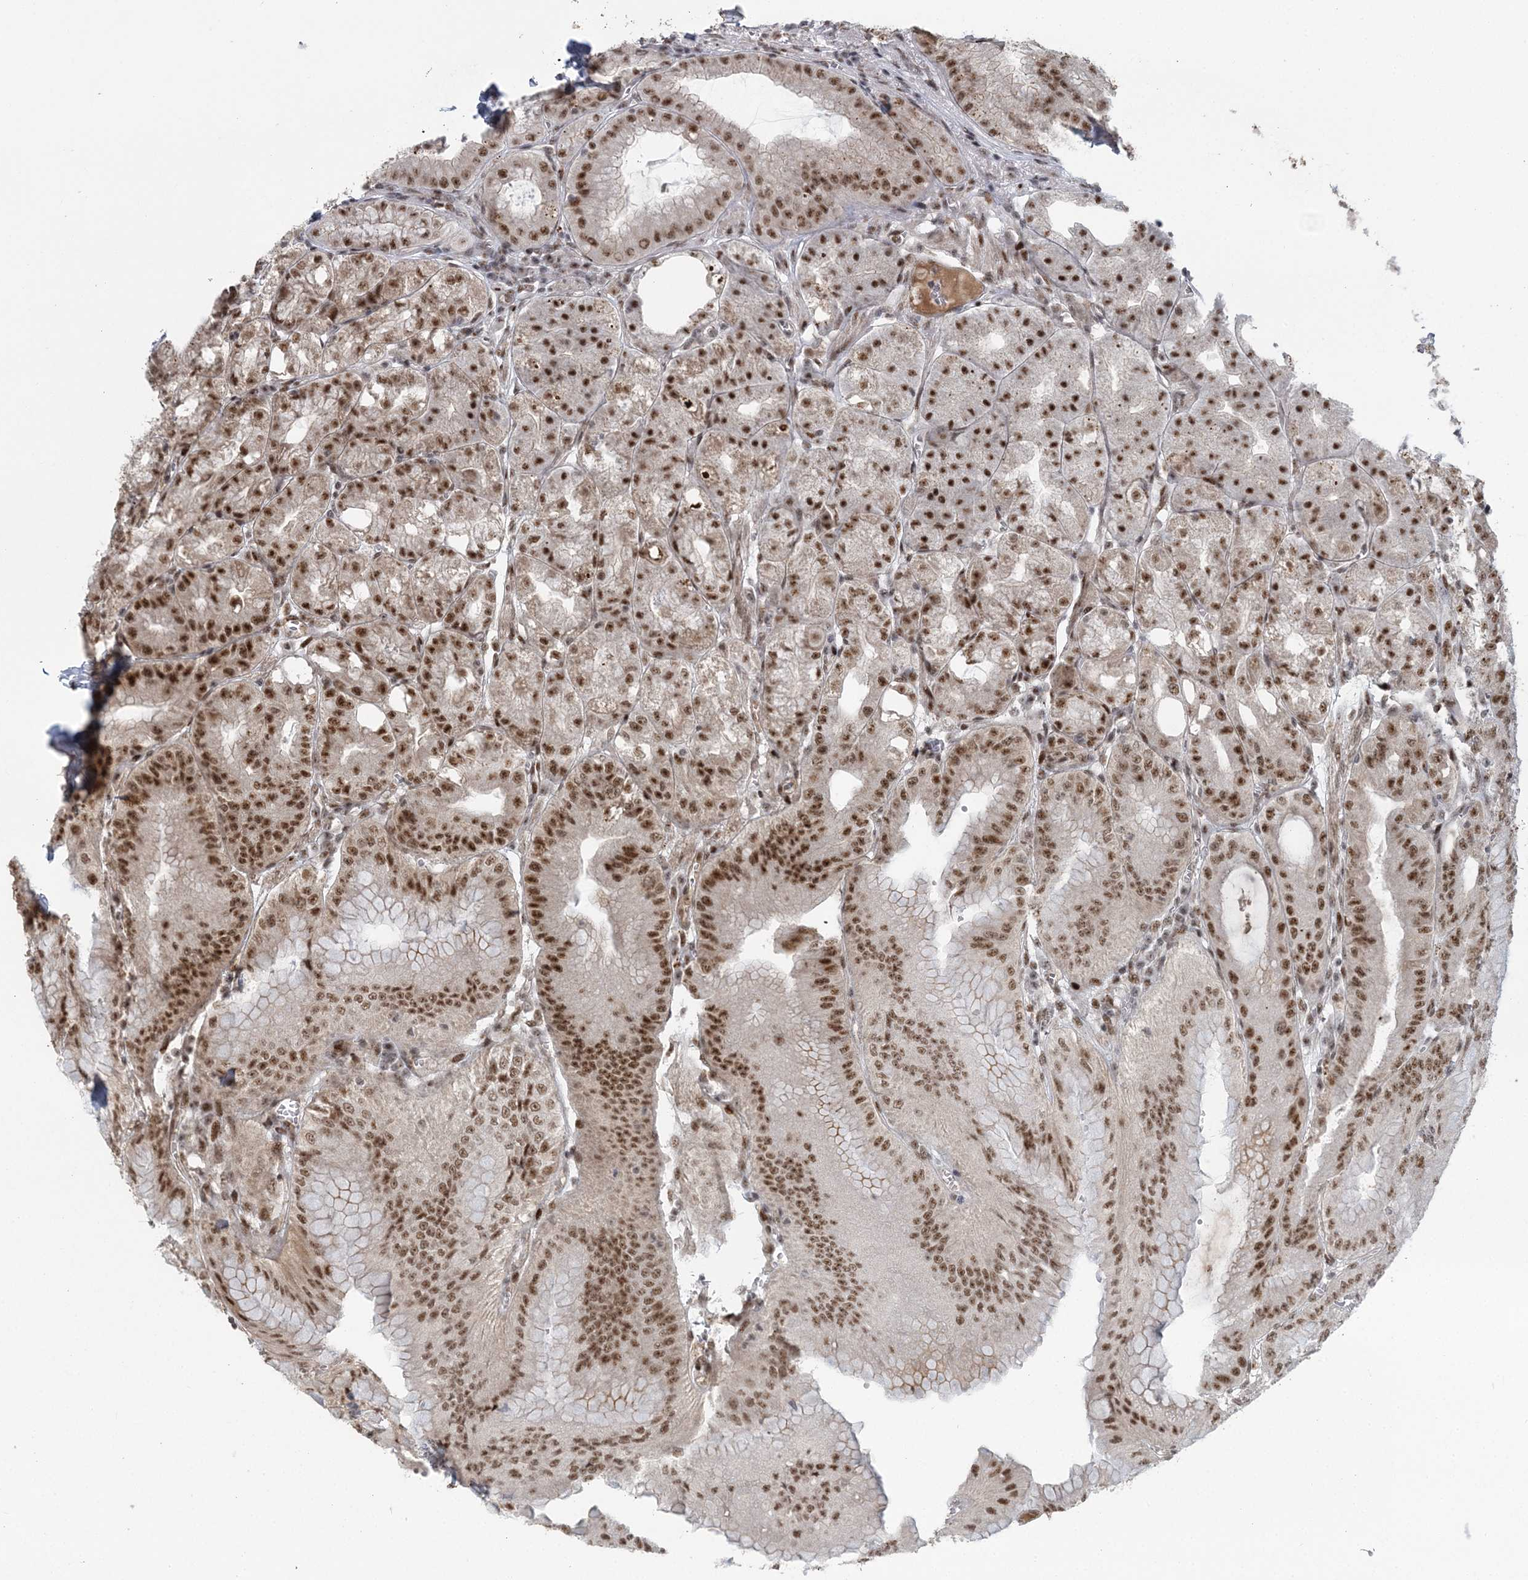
{"staining": {"intensity": "strong", "quantity": ">75%", "location": "cytoplasmic/membranous,nuclear"}, "tissue": "stomach", "cell_type": "Glandular cells", "image_type": "normal", "snomed": [{"axis": "morphology", "description": "Normal tissue, NOS"}, {"axis": "topography", "description": "Stomach, upper"}, {"axis": "topography", "description": "Stomach, lower"}], "caption": "Brown immunohistochemical staining in unremarkable stomach demonstrates strong cytoplasmic/membranous,nuclear staining in approximately >75% of glandular cells. The staining was performed using DAB (3,3'-diaminobenzidine), with brown indicating positive protein expression. Nuclei are stained blue with hematoxylin.", "gene": "CWC22", "patient": {"sex": "male", "age": 71}}